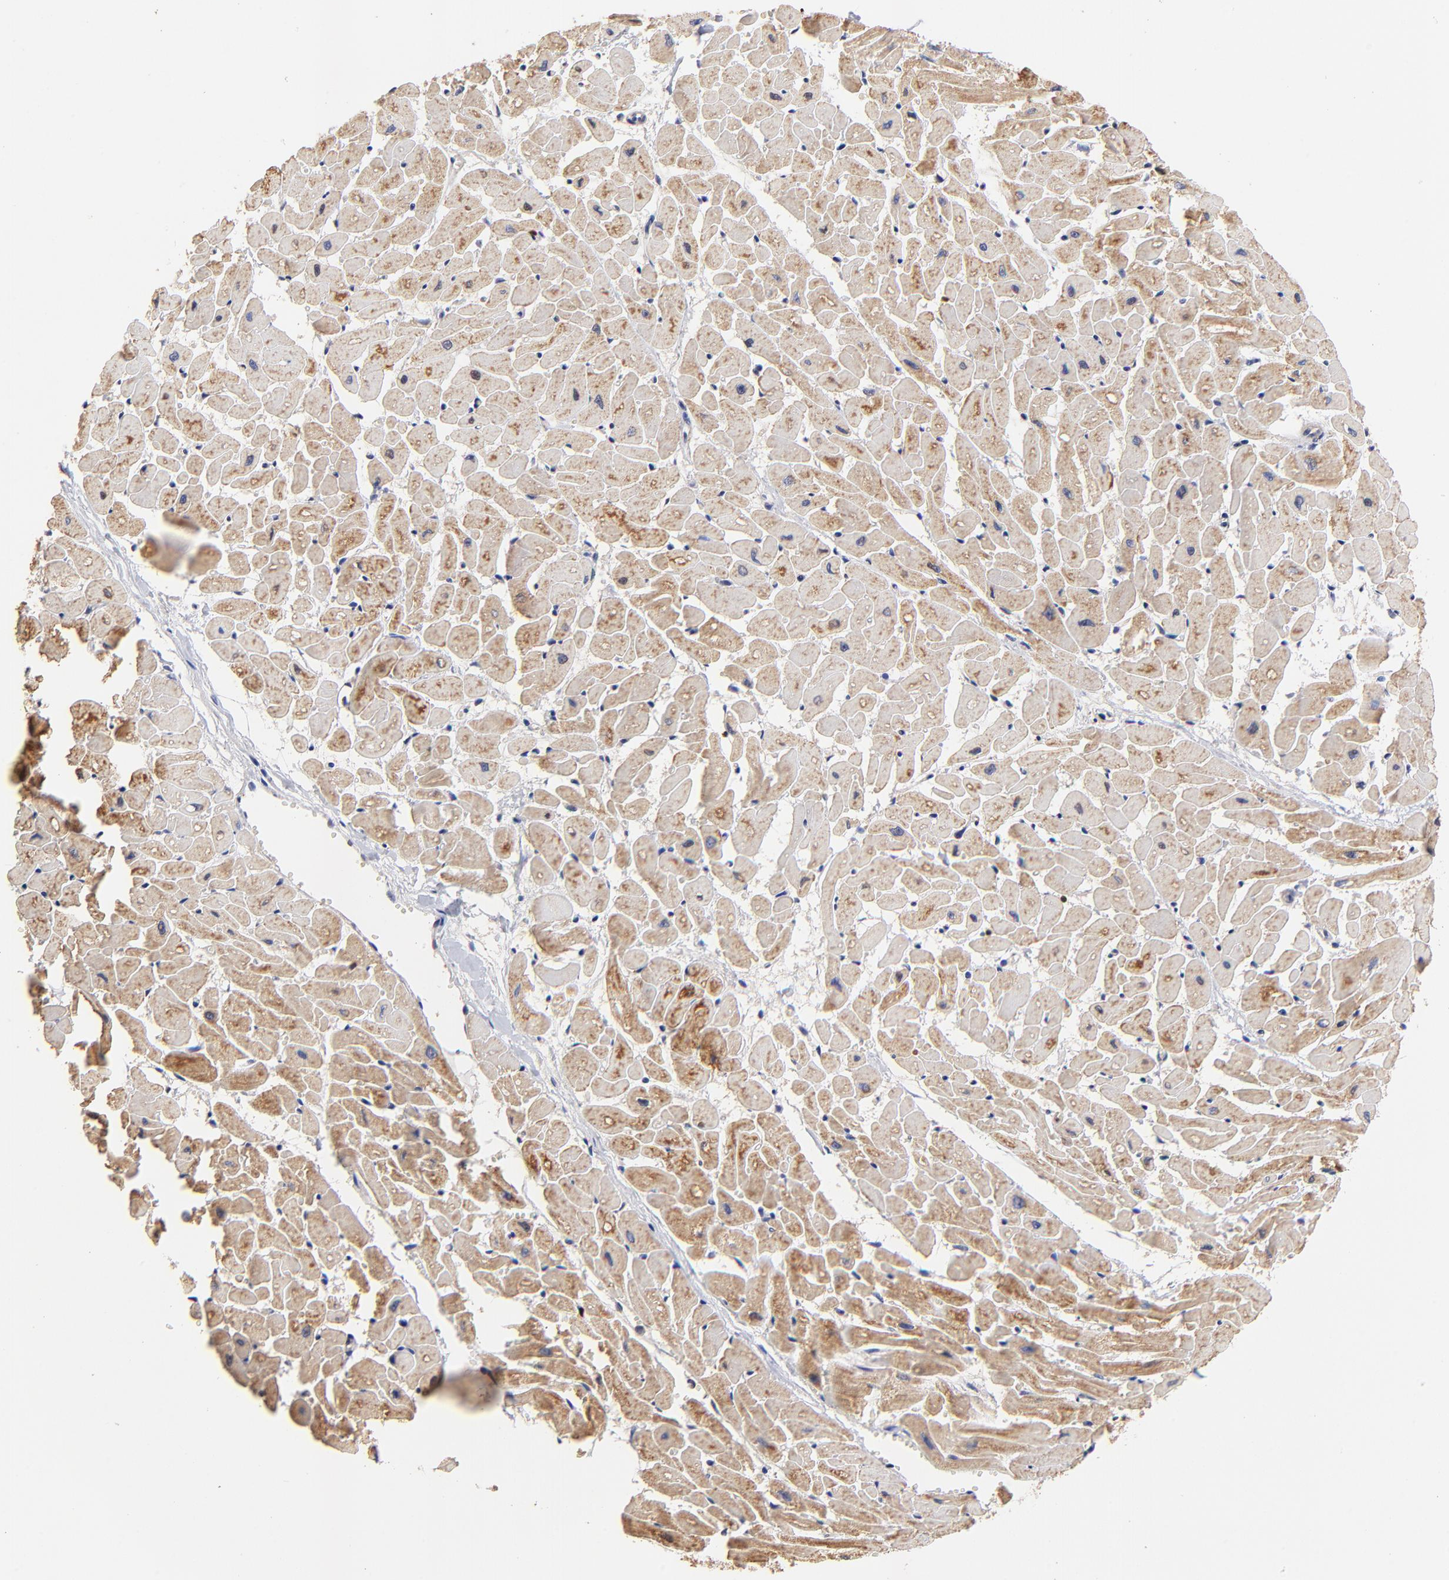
{"staining": {"intensity": "moderate", "quantity": ">75%", "location": "cytoplasmic/membranous"}, "tissue": "heart muscle", "cell_type": "Cardiomyocytes", "image_type": "normal", "snomed": [{"axis": "morphology", "description": "Normal tissue, NOS"}, {"axis": "topography", "description": "Heart"}], "caption": "IHC photomicrograph of unremarkable heart muscle: human heart muscle stained using immunohistochemistry (IHC) reveals medium levels of moderate protein expression localized specifically in the cytoplasmic/membranous of cardiomyocytes, appearing as a cytoplasmic/membranous brown color.", "gene": "BBOF1", "patient": {"sex": "female", "age": 19}}